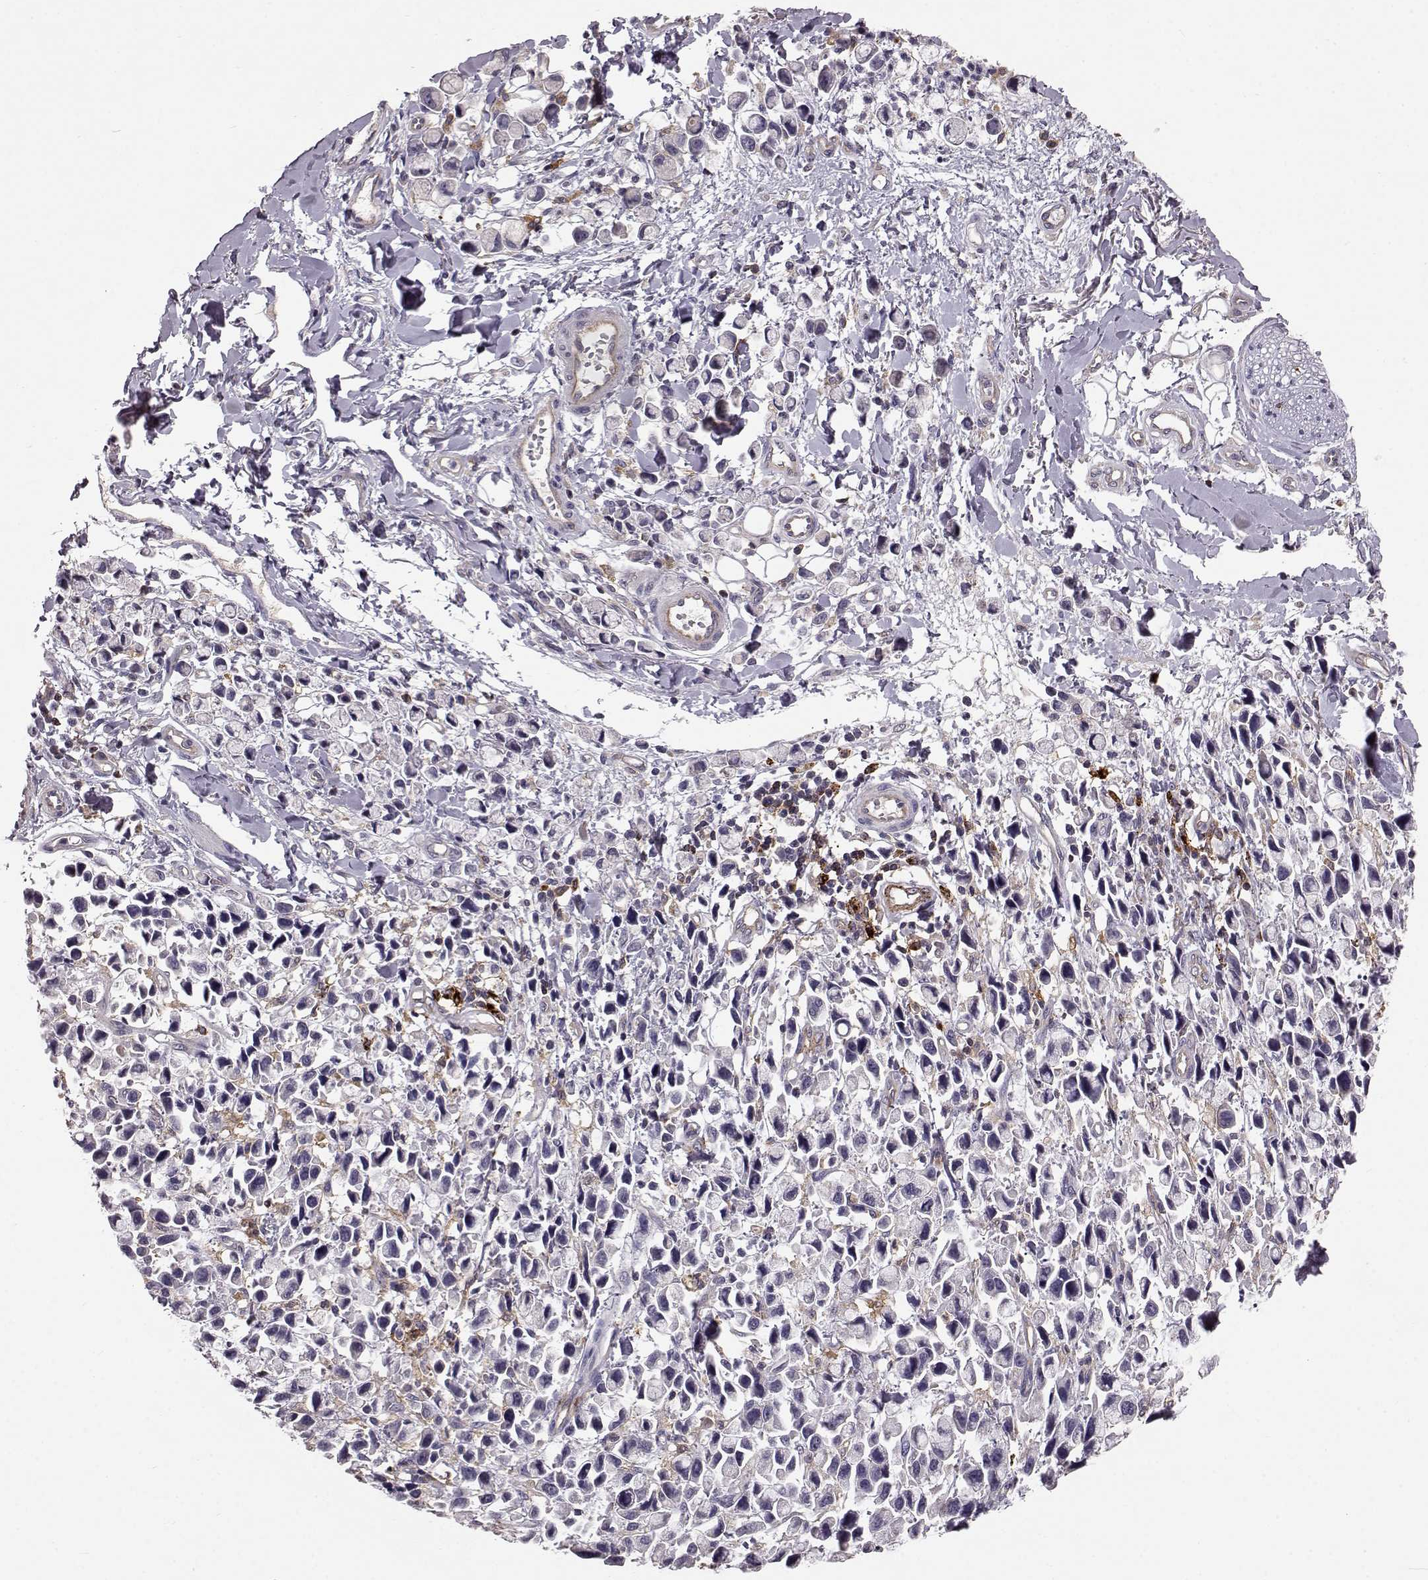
{"staining": {"intensity": "negative", "quantity": "none", "location": "none"}, "tissue": "stomach cancer", "cell_type": "Tumor cells", "image_type": "cancer", "snomed": [{"axis": "morphology", "description": "Adenocarcinoma, NOS"}, {"axis": "topography", "description": "Stomach"}], "caption": "The photomicrograph exhibits no staining of tumor cells in stomach adenocarcinoma. (DAB (3,3'-diaminobenzidine) immunohistochemistry, high magnification).", "gene": "CCNF", "patient": {"sex": "female", "age": 81}}